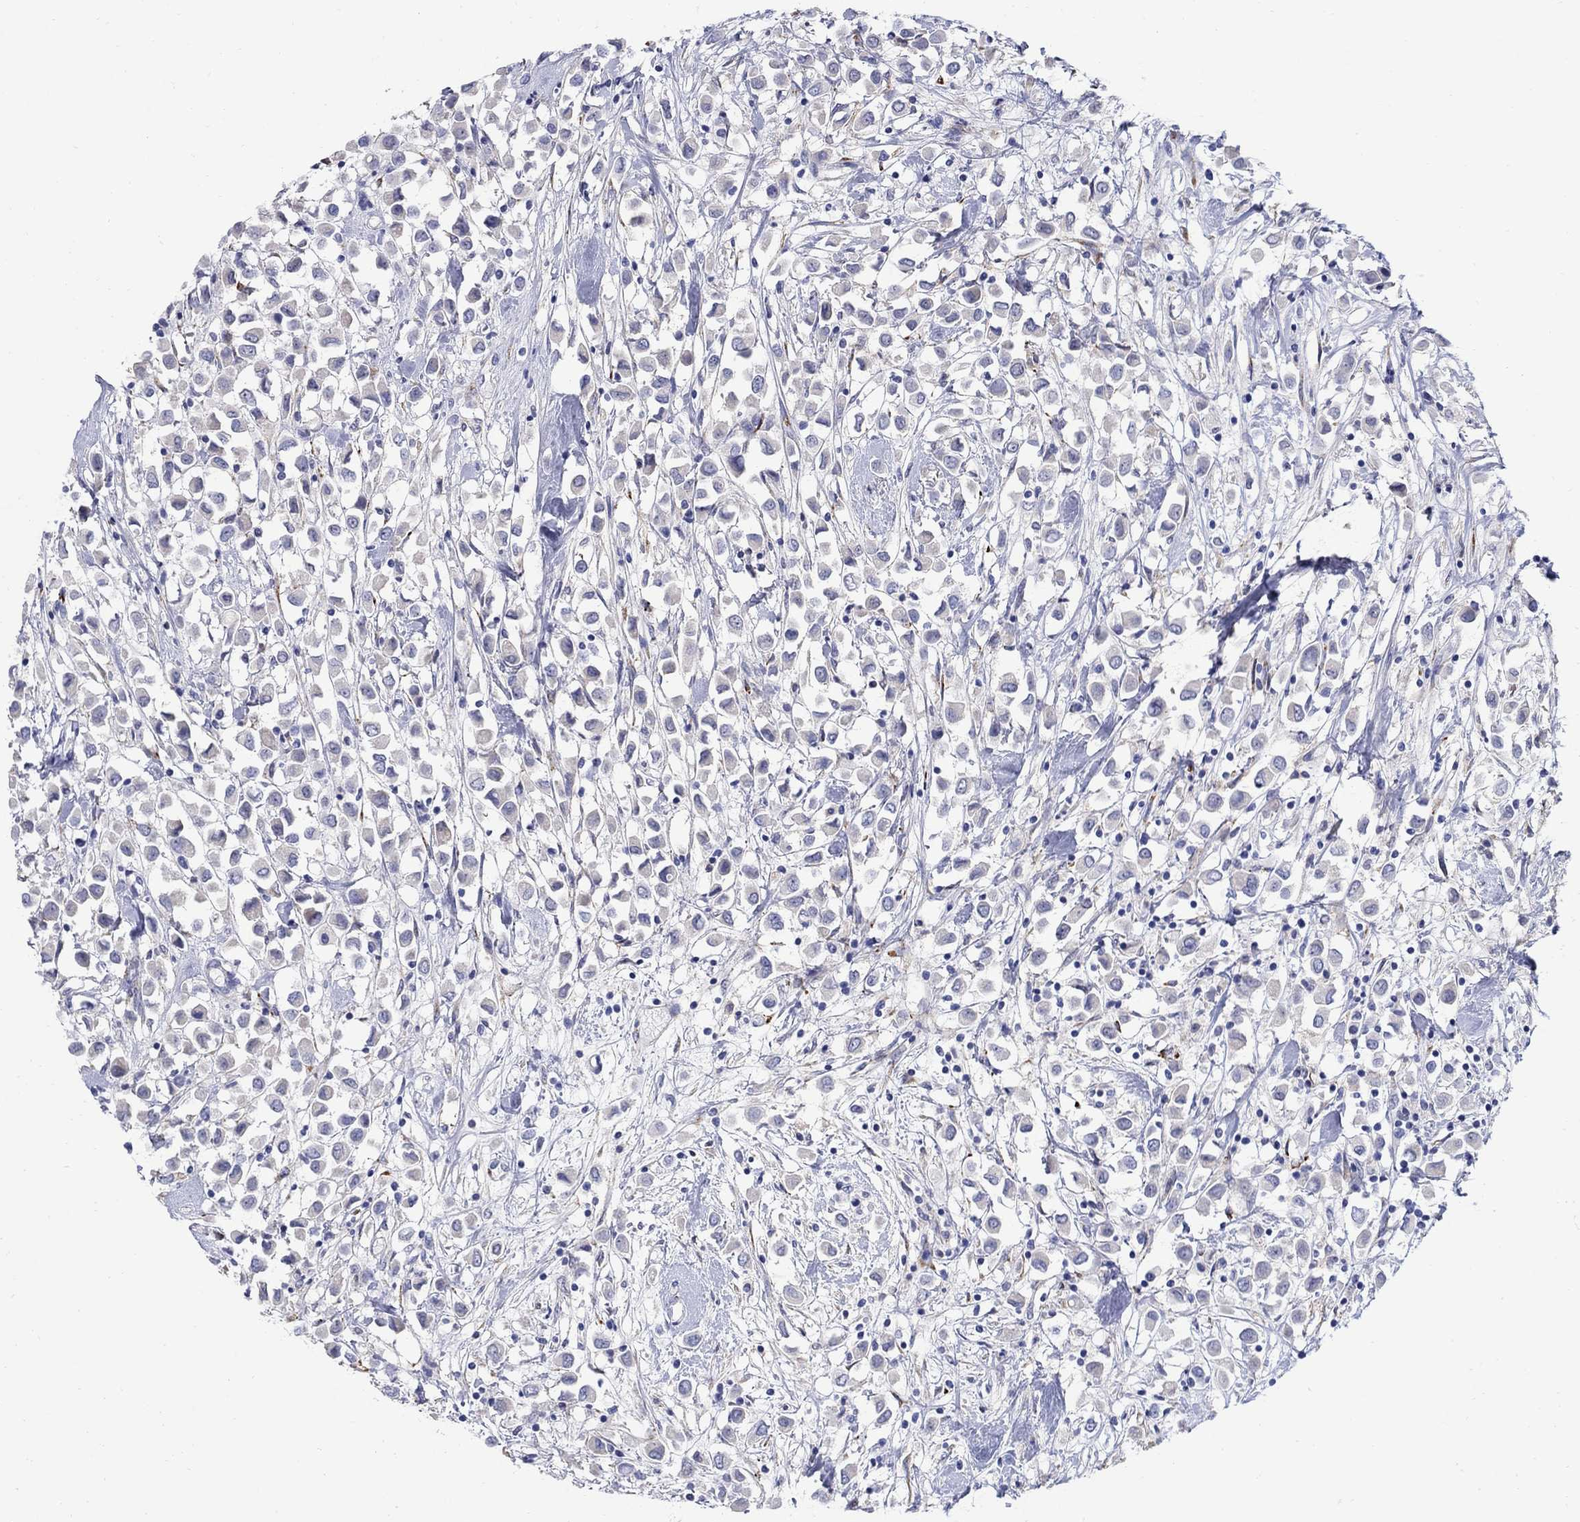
{"staining": {"intensity": "negative", "quantity": "none", "location": "none"}, "tissue": "breast cancer", "cell_type": "Tumor cells", "image_type": "cancer", "snomed": [{"axis": "morphology", "description": "Duct carcinoma"}, {"axis": "topography", "description": "Breast"}], "caption": "Immunohistochemical staining of breast cancer (intraductal carcinoma) exhibits no significant expression in tumor cells.", "gene": "REEP2", "patient": {"sex": "female", "age": 61}}